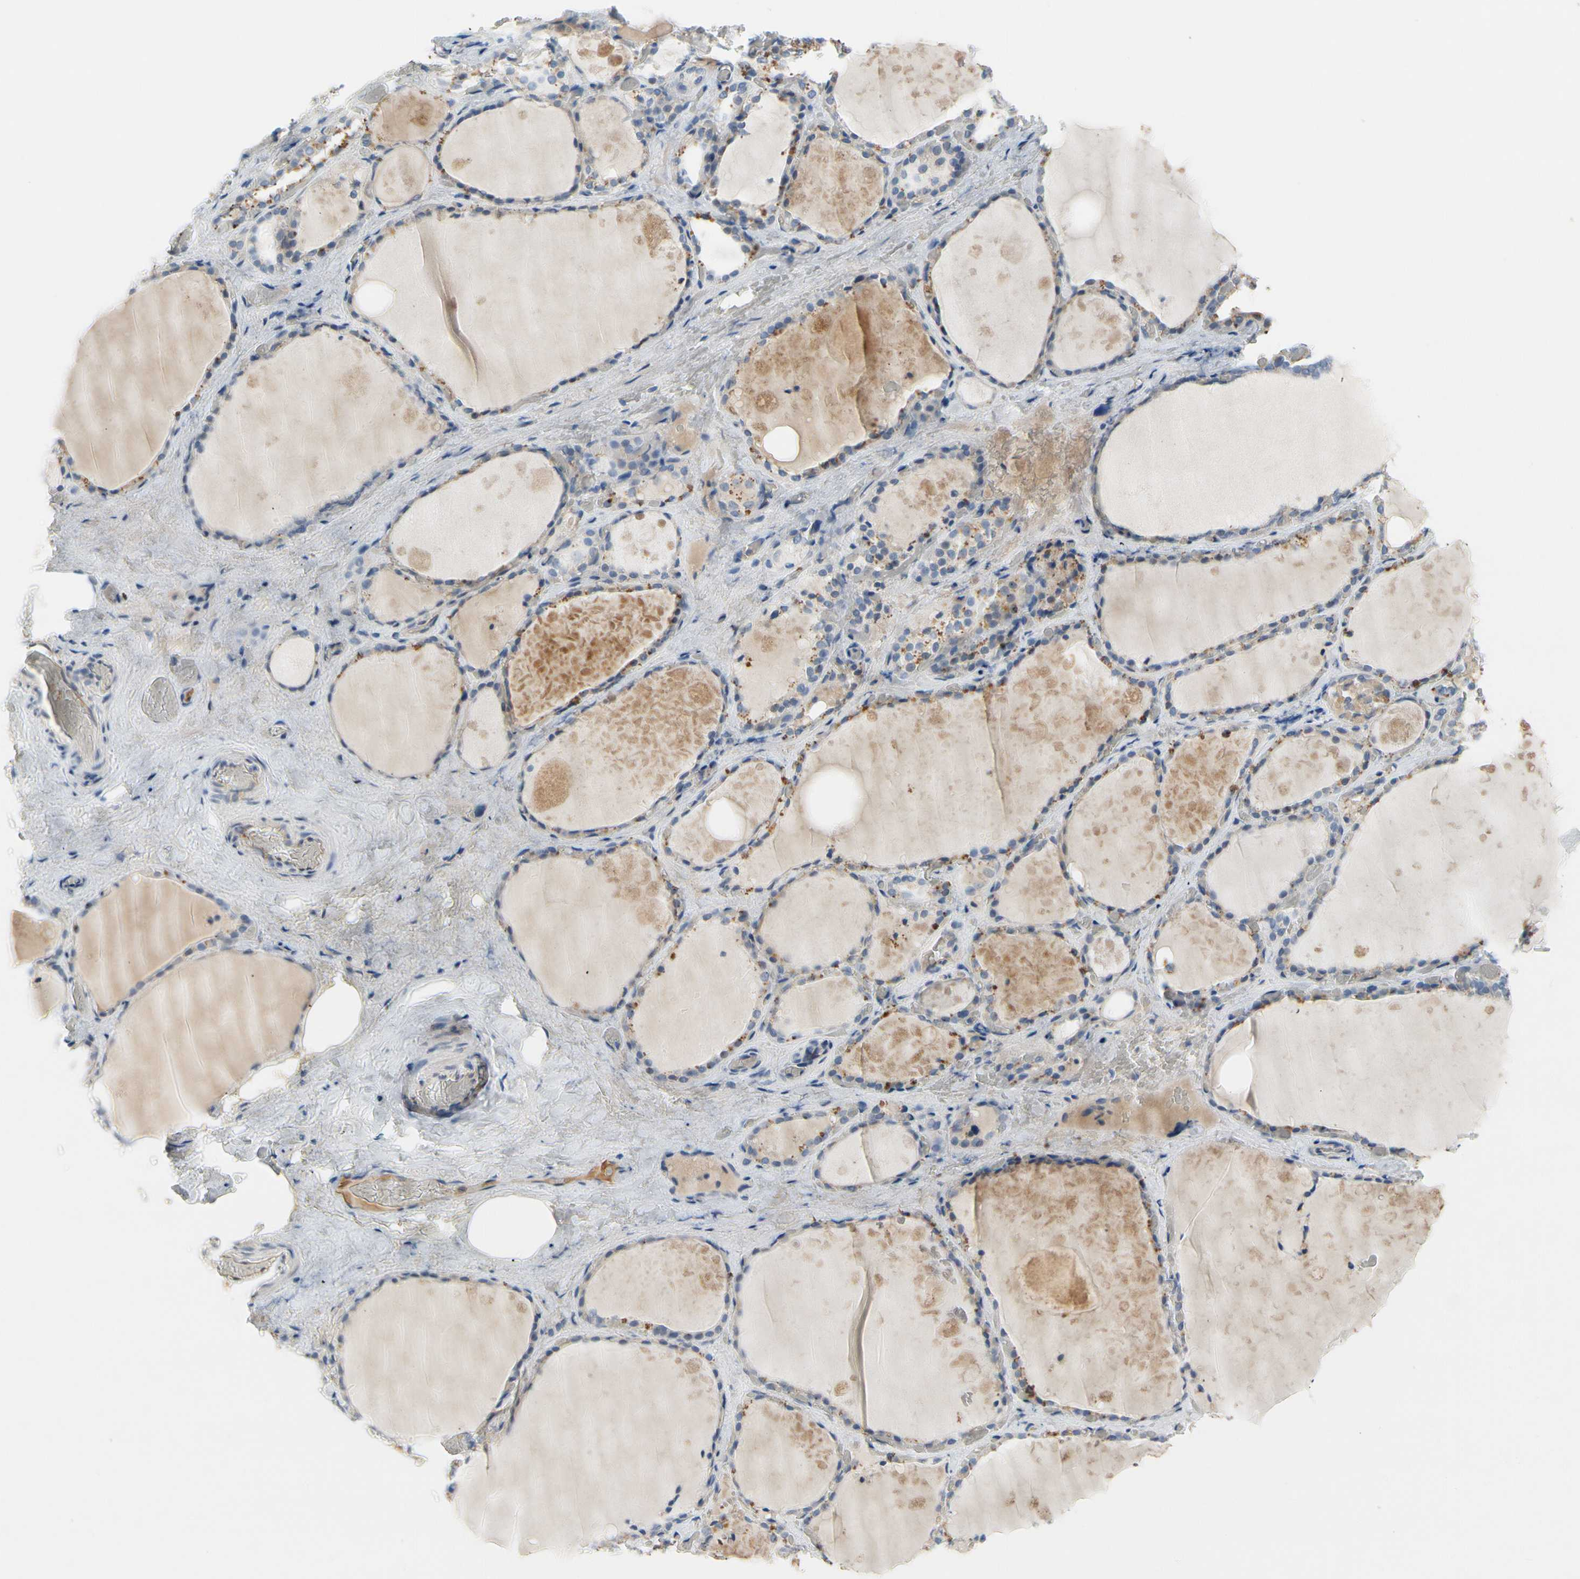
{"staining": {"intensity": "moderate", "quantity": "<25%", "location": "cytoplasmic/membranous"}, "tissue": "thyroid gland", "cell_type": "Glandular cells", "image_type": "normal", "snomed": [{"axis": "morphology", "description": "Normal tissue, NOS"}, {"axis": "topography", "description": "Thyroid gland"}], "caption": "Thyroid gland stained for a protein (brown) displays moderate cytoplasmic/membranous positive expression in approximately <25% of glandular cells.", "gene": "CNDP1", "patient": {"sex": "male", "age": 61}}